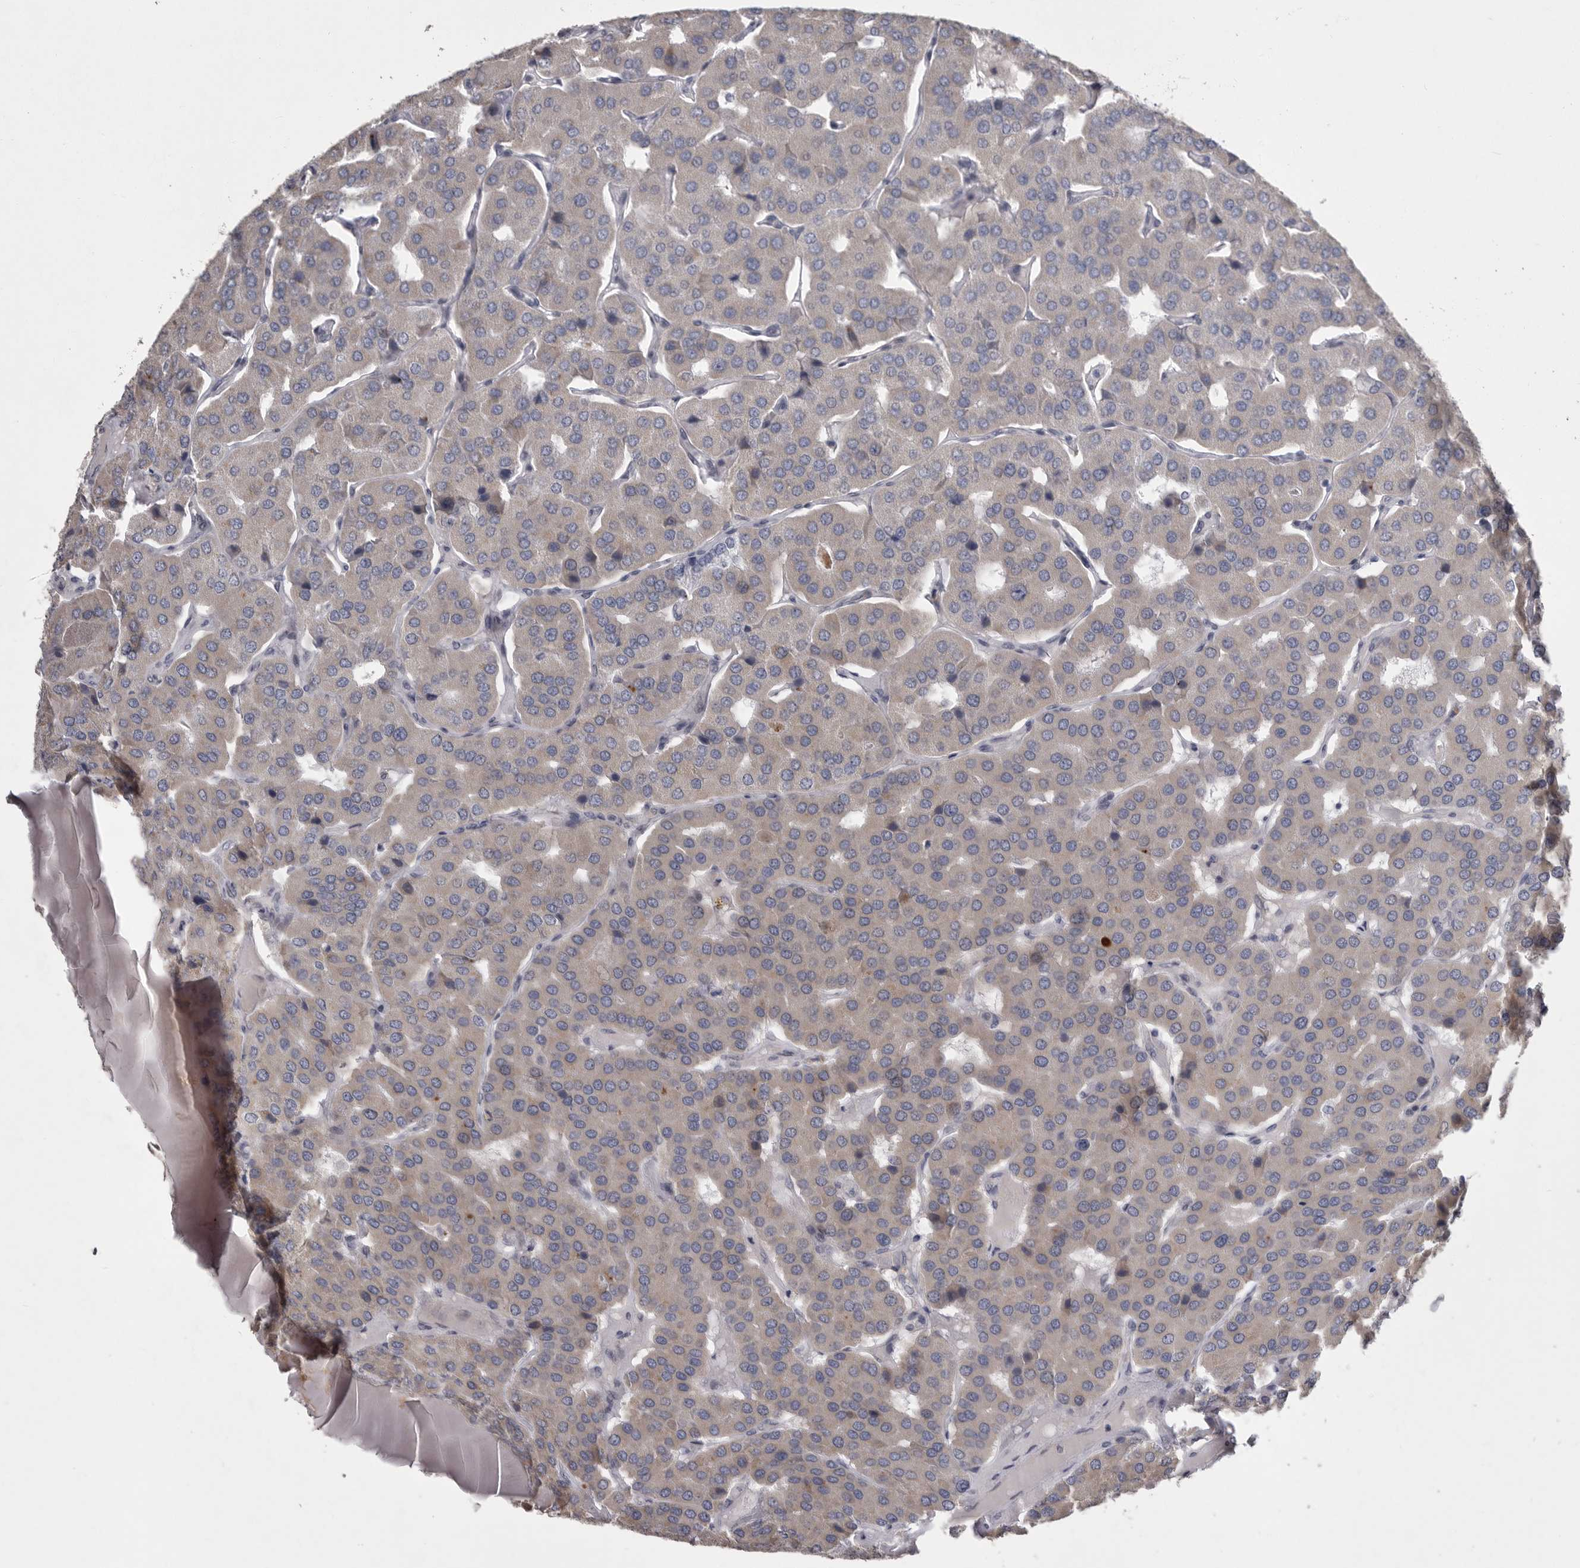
{"staining": {"intensity": "weak", "quantity": "<25%", "location": "cytoplasmic/membranous"}, "tissue": "parathyroid gland", "cell_type": "Glandular cells", "image_type": "normal", "snomed": [{"axis": "morphology", "description": "Normal tissue, NOS"}, {"axis": "morphology", "description": "Adenoma, NOS"}, {"axis": "topography", "description": "Parathyroid gland"}], "caption": "Immunohistochemical staining of normal human parathyroid gland reveals no significant positivity in glandular cells. (Stains: DAB (3,3'-diaminobenzidine) IHC with hematoxylin counter stain, Microscopy: brightfield microscopy at high magnification).", "gene": "CRP", "patient": {"sex": "female", "age": 86}}